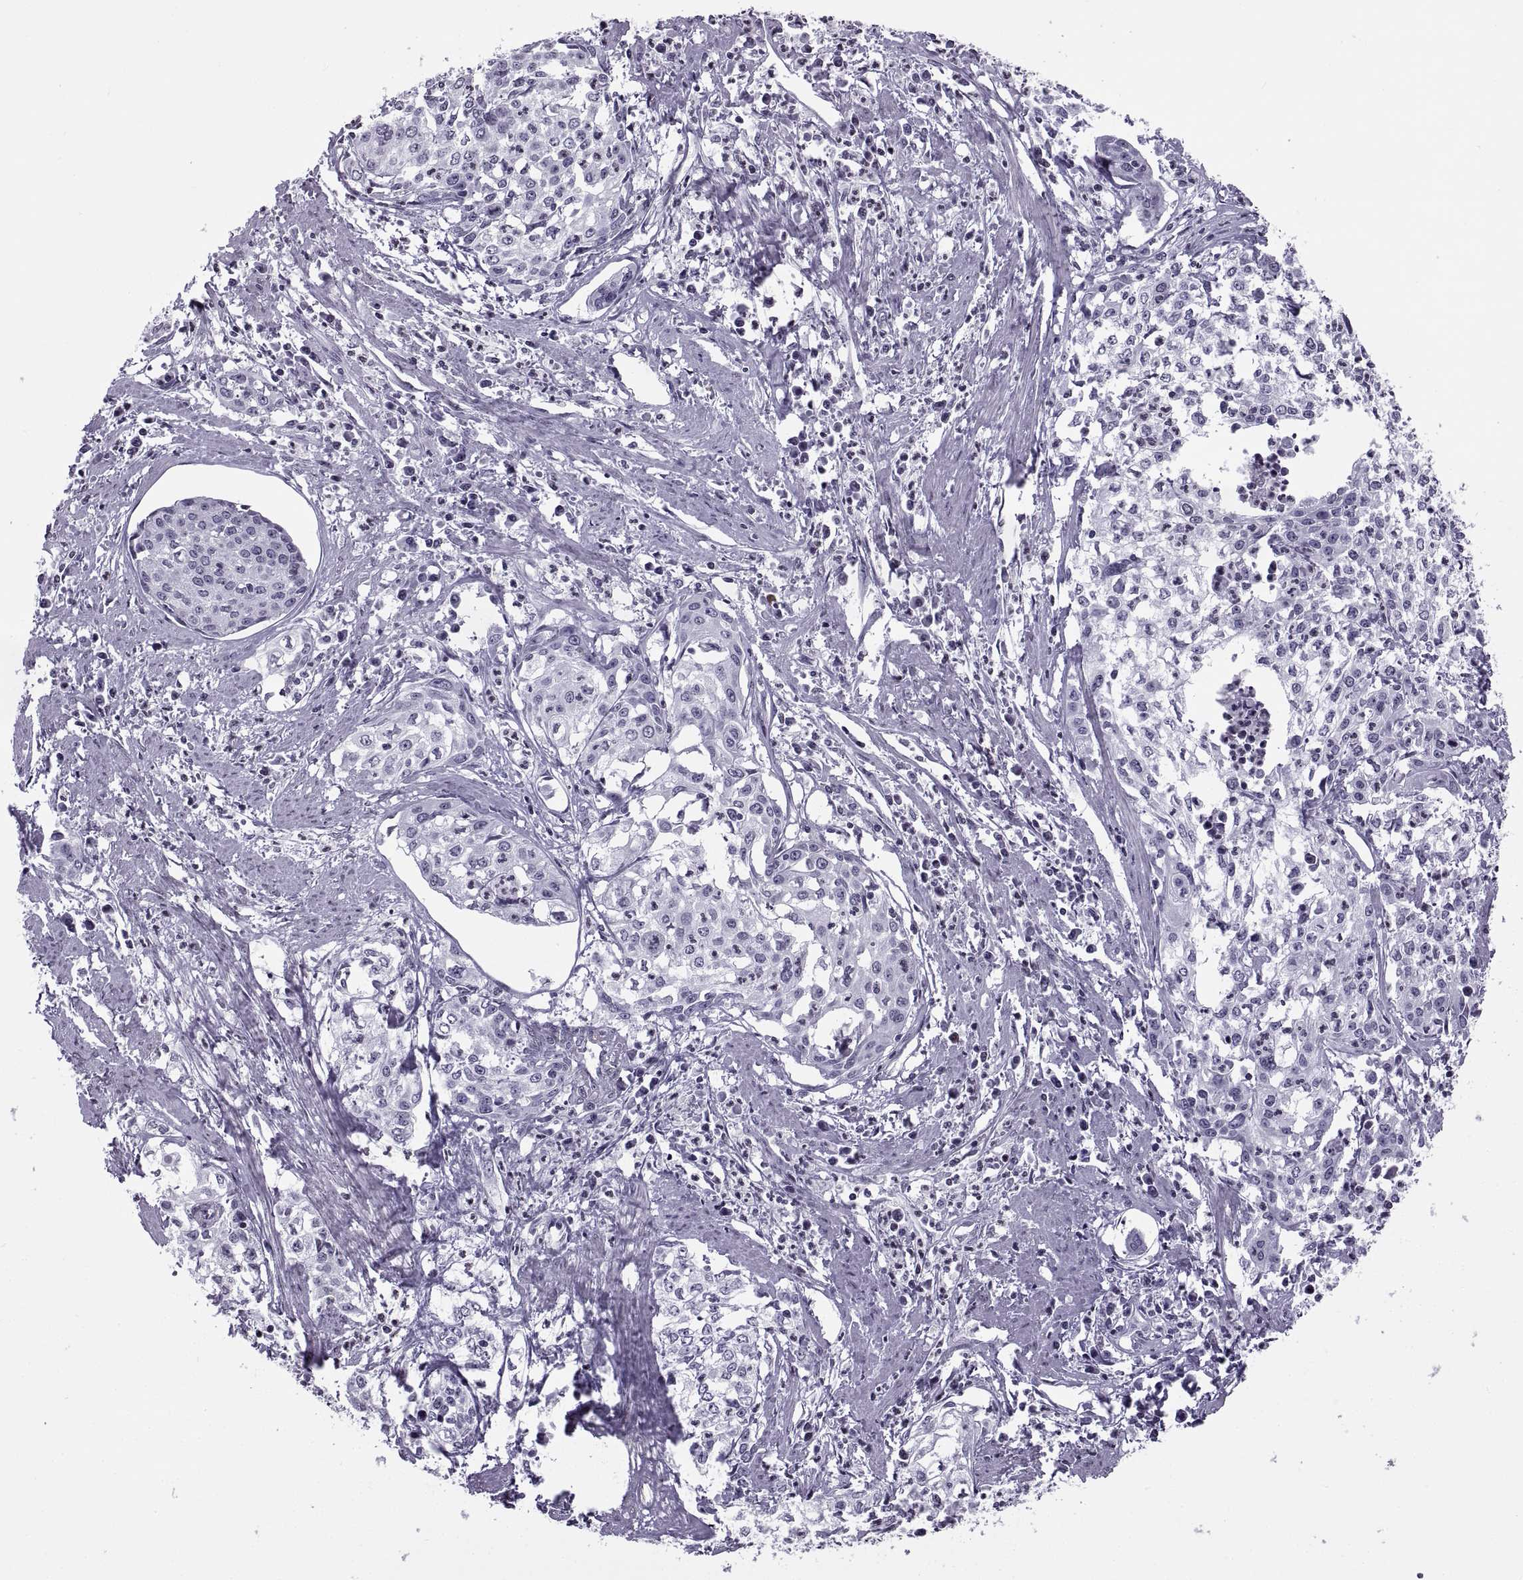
{"staining": {"intensity": "negative", "quantity": "none", "location": "none"}, "tissue": "cervical cancer", "cell_type": "Tumor cells", "image_type": "cancer", "snomed": [{"axis": "morphology", "description": "Squamous cell carcinoma, NOS"}, {"axis": "topography", "description": "Cervix"}], "caption": "Immunohistochemistry image of squamous cell carcinoma (cervical) stained for a protein (brown), which reveals no staining in tumor cells.", "gene": "H1-8", "patient": {"sex": "female", "age": 39}}